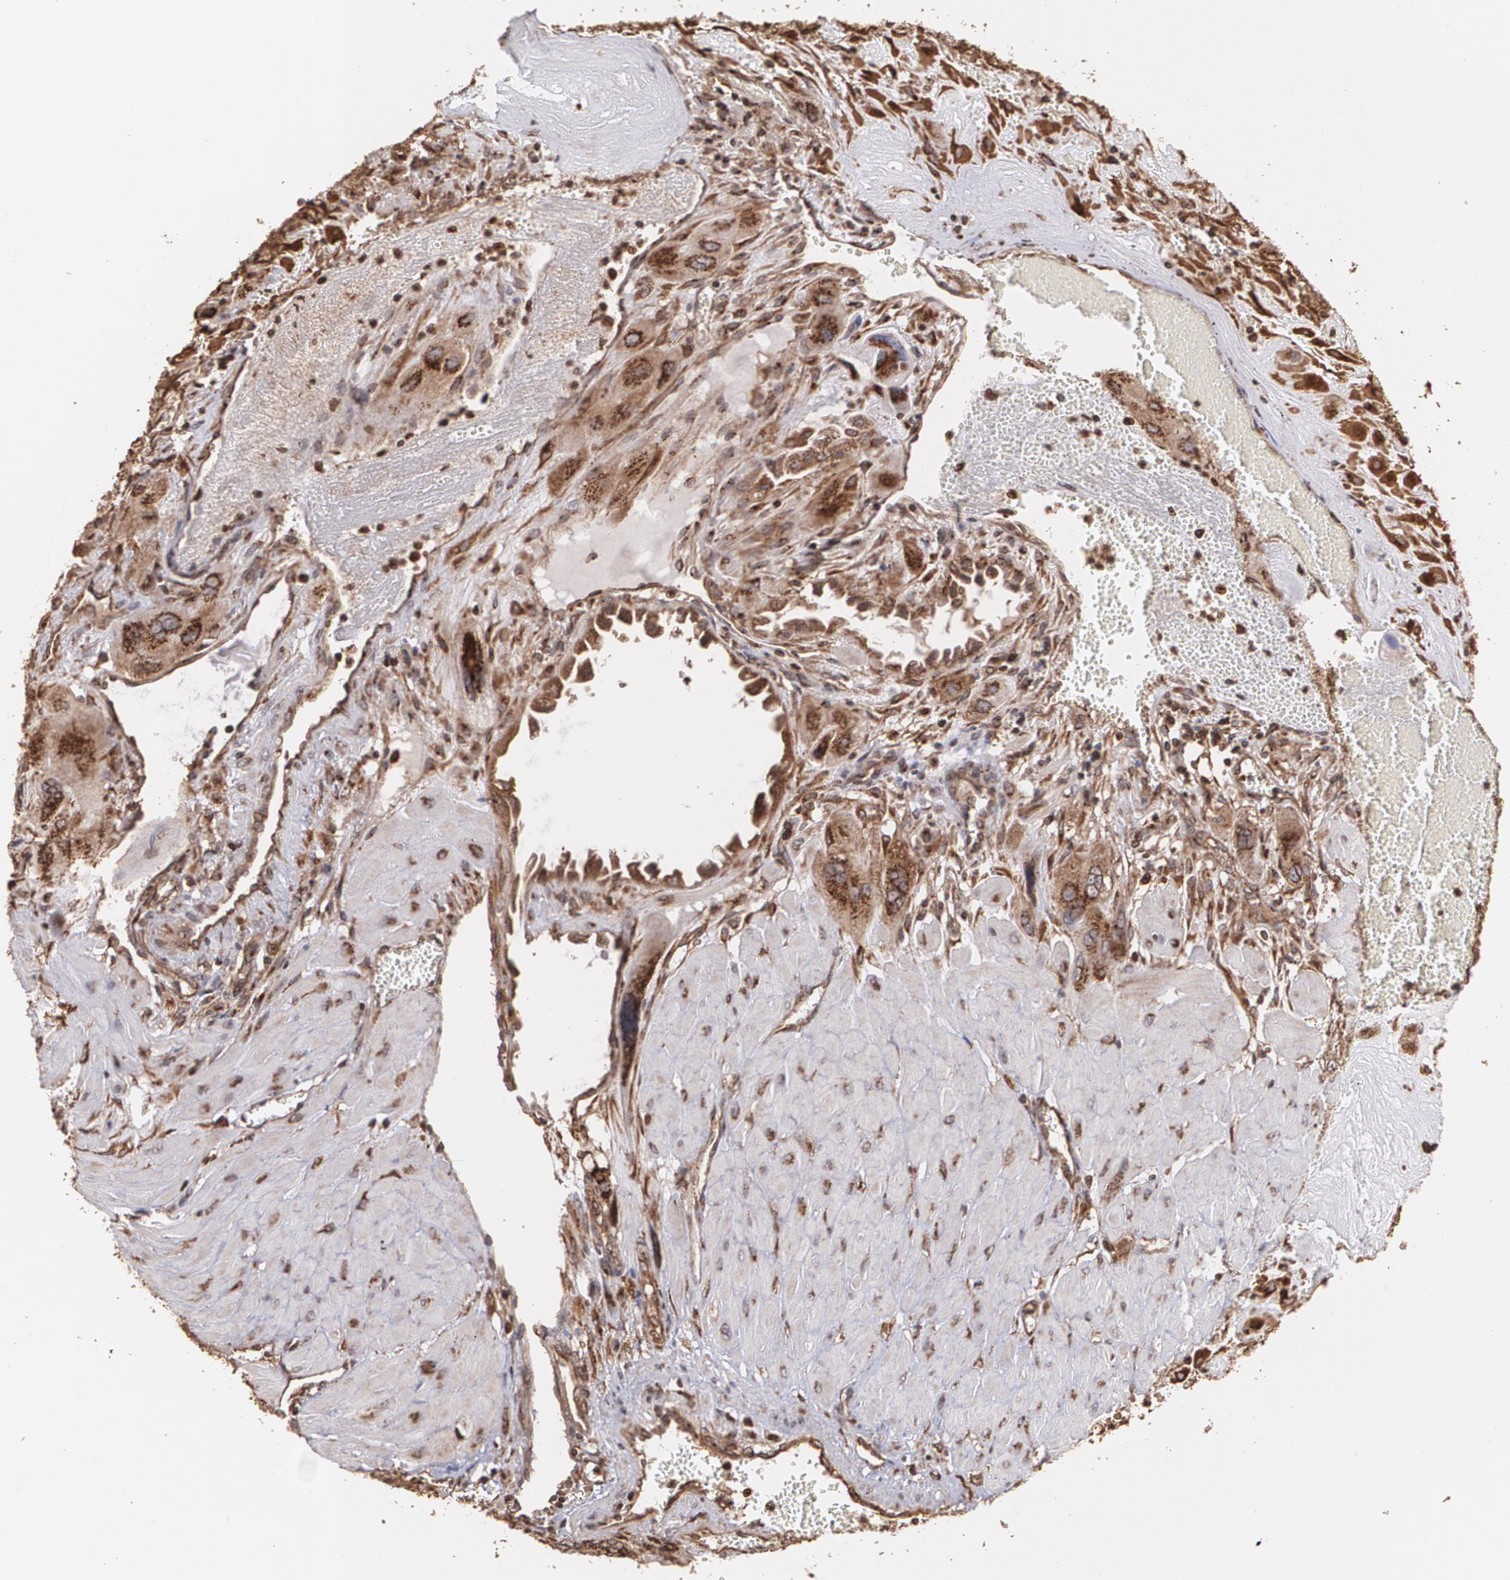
{"staining": {"intensity": "strong", "quantity": ">75%", "location": "cytoplasmic/membranous"}, "tissue": "cervical cancer", "cell_type": "Tumor cells", "image_type": "cancer", "snomed": [{"axis": "morphology", "description": "Squamous cell carcinoma, NOS"}, {"axis": "topography", "description": "Cervix"}], "caption": "Immunohistochemical staining of human cervical cancer (squamous cell carcinoma) exhibits high levels of strong cytoplasmic/membranous protein staining in about >75% of tumor cells. The staining is performed using DAB (3,3'-diaminobenzidine) brown chromogen to label protein expression. The nuclei are counter-stained blue using hematoxylin.", "gene": "TRIP11", "patient": {"sex": "female", "age": 34}}